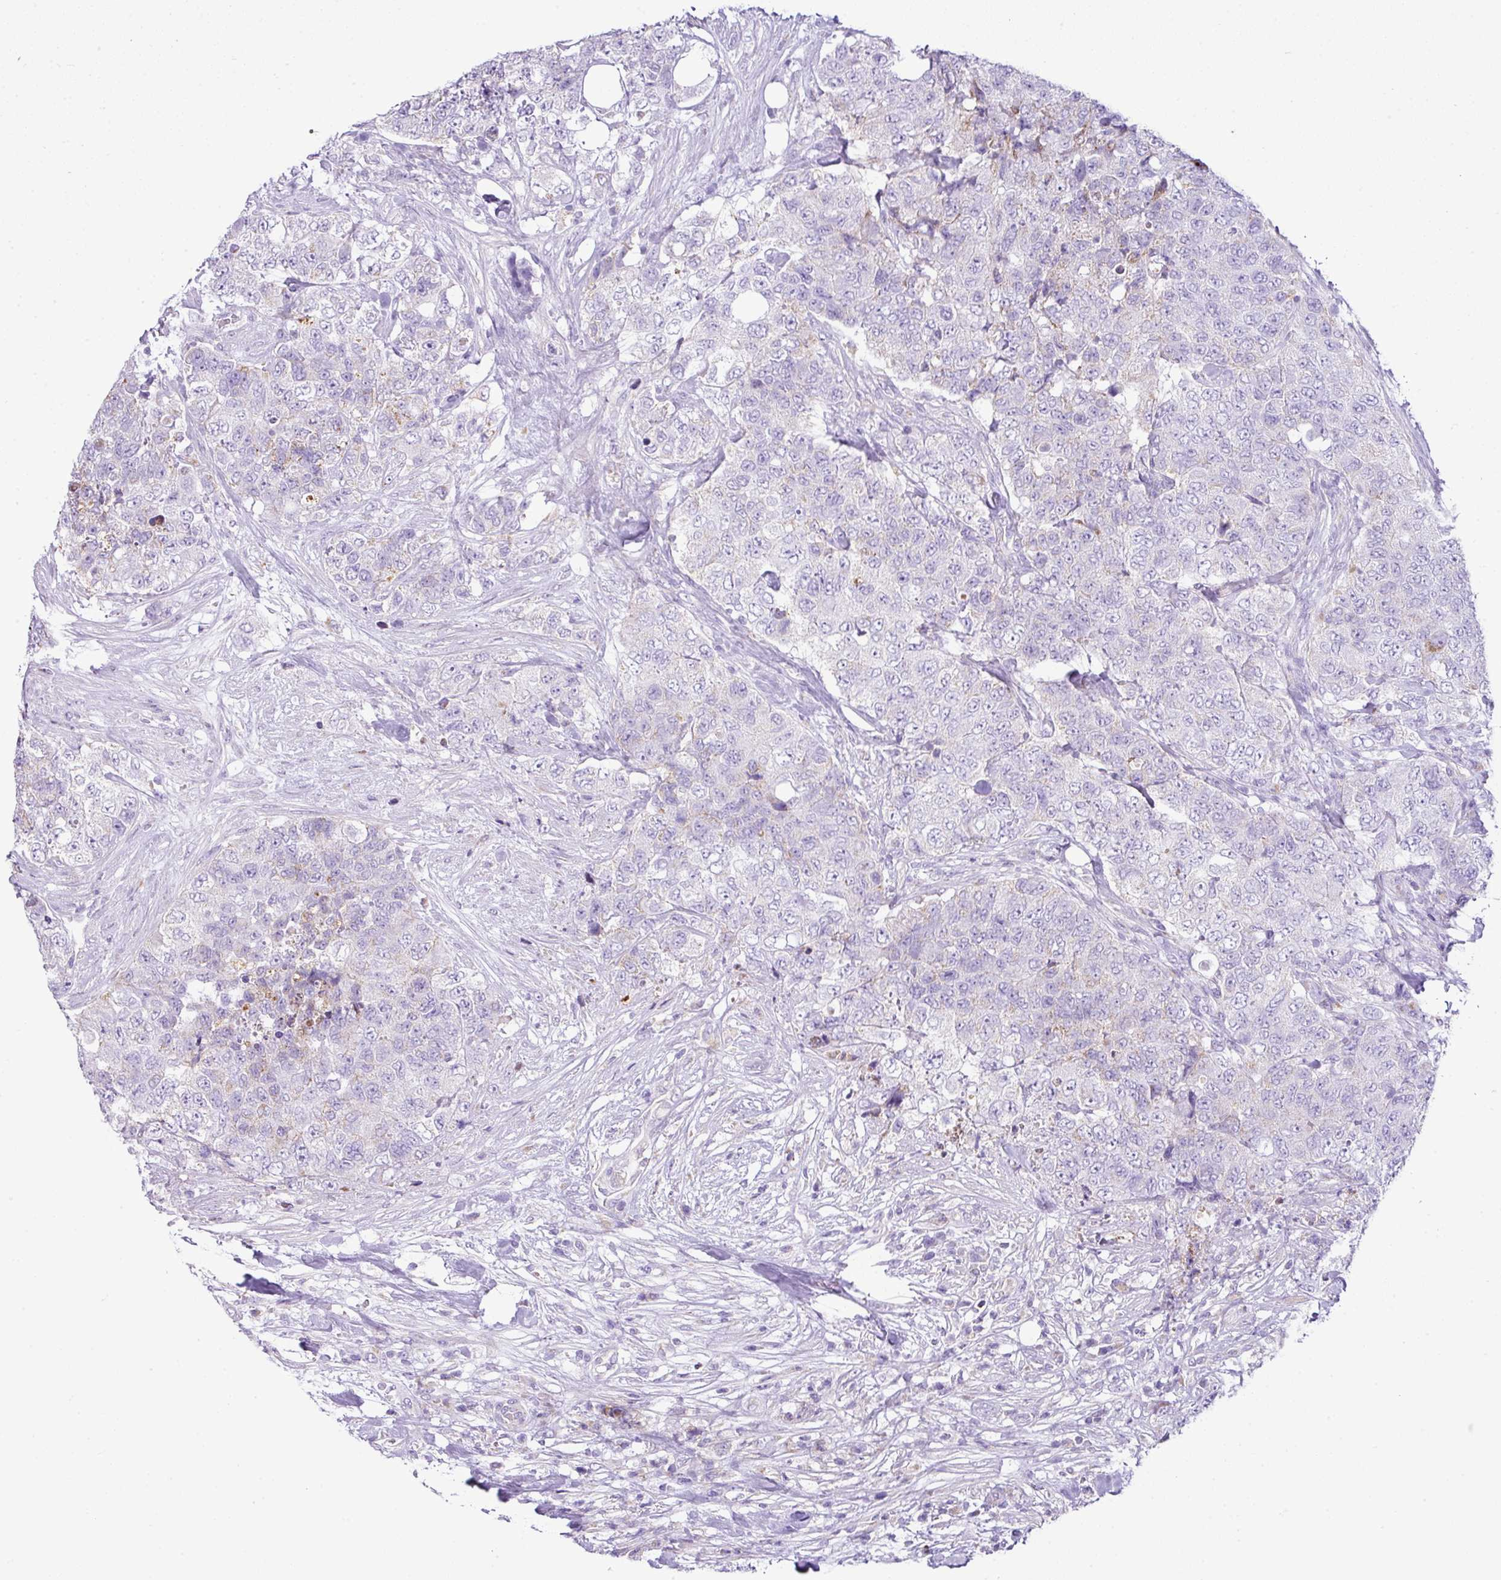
{"staining": {"intensity": "weak", "quantity": "<25%", "location": "cytoplasmic/membranous"}, "tissue": "urothelial cancer", "cell_type": "Tumor cells", "image_type": "cancer", "snomed": [{"axis": "morphology", "description": "Urothelial carcinoma, High grade"}, {"axis": "topography", "description": "Urinary bladder"}], "caption": "Protein analysis of high-grade urothelial carcinoma displays no significant staining in tumor cells.", "gene": "PGAP4", "patient": {"sex": "female", "age": 78}}